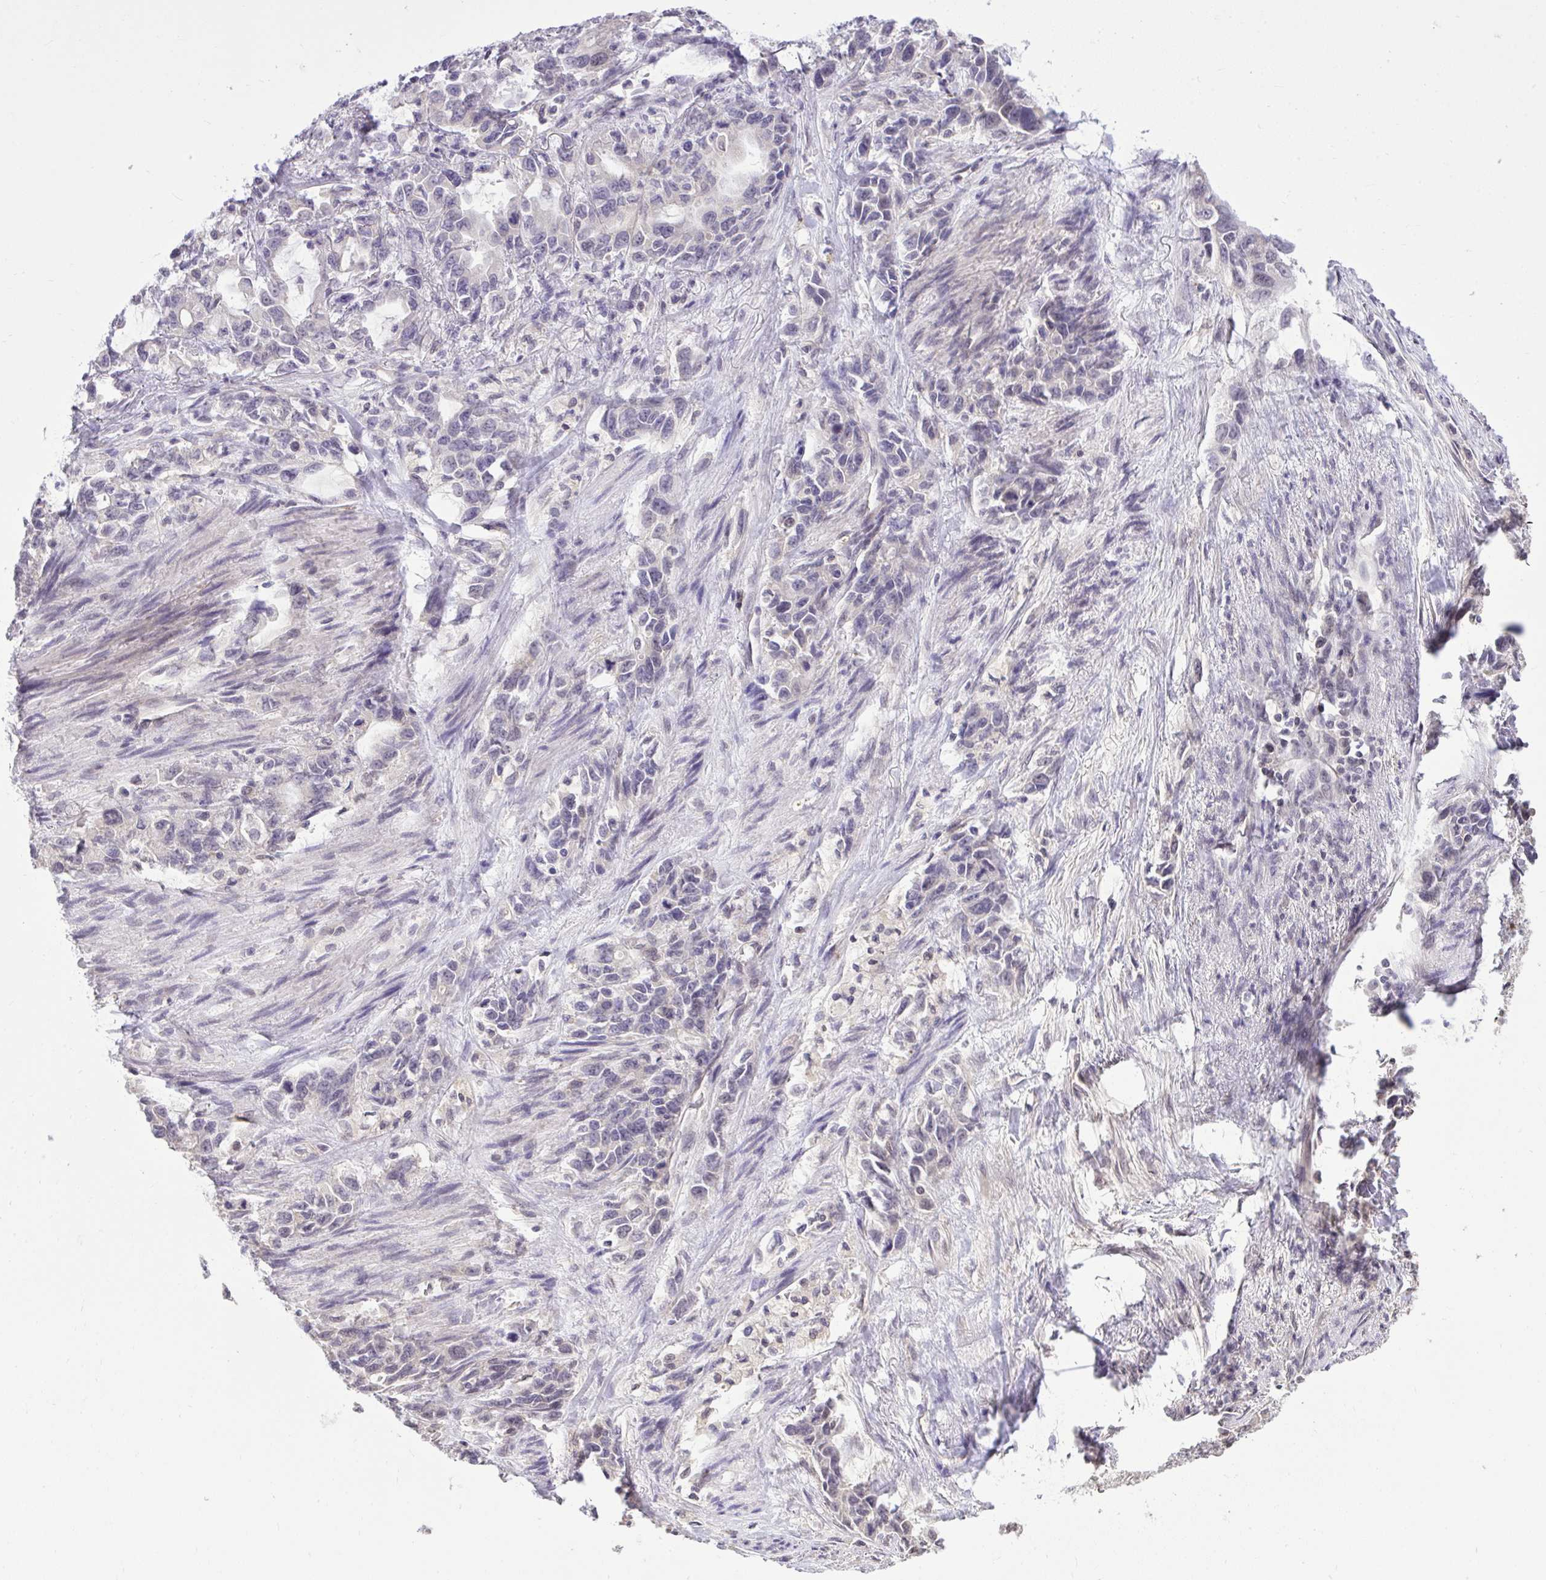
{"staining": {"intensity": "negative", "quantity": "none", "location": "none"}, "tissue": "stomach cancer", "cell_type": "Tumor cells", "image_type": "cancer", "snomed": [{"axis": "morphology", "description": "Adenocarcinoma, NOS"}, {"axis": "topography", "description": "Stomach, upper"}], "caption": "High magnification brightfield microscopy of stomach cancer (adenocarcinoma) stained with DAB (brown) and counterstained with hematoxylin (blue): tumor cells show no significant positivity.", "gene": "CYP20A1", "patient": {"sex": "male", "age": 85}}